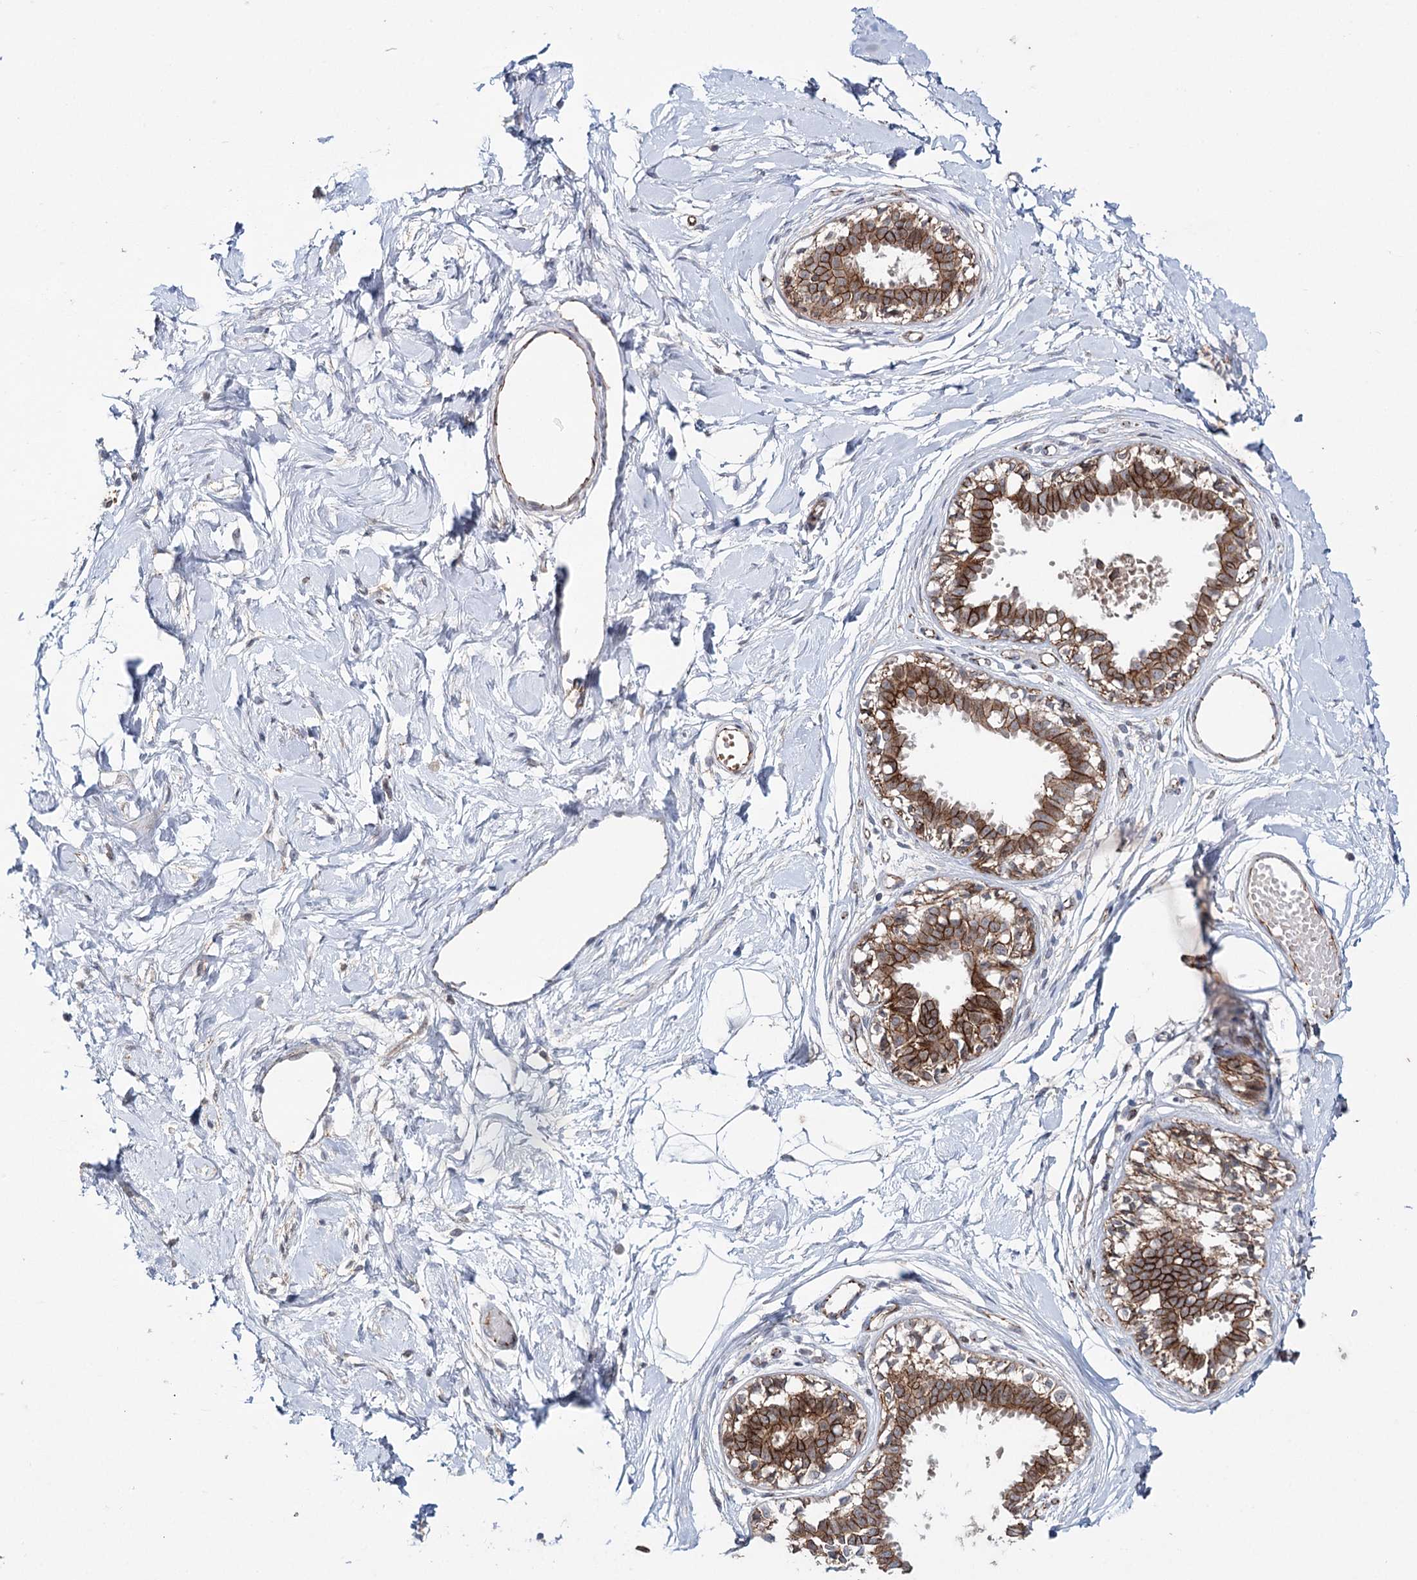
{"staining": {"intensity": "negative", "quantity": "none", "location": "none"}, "tissue": "breast", "cell_type": "Adipocytes", "image_type": "normal", "snomed": [{"axis": "morphology", "description": "Normal tissue, NOS"}, {"axis": "topography", "description": "Breast"}], "caption": "The micrograph shows no staining of adipocytes in benign breast.", "gene": "PKP4", "patient": {"sex": "female", "age": 45}}